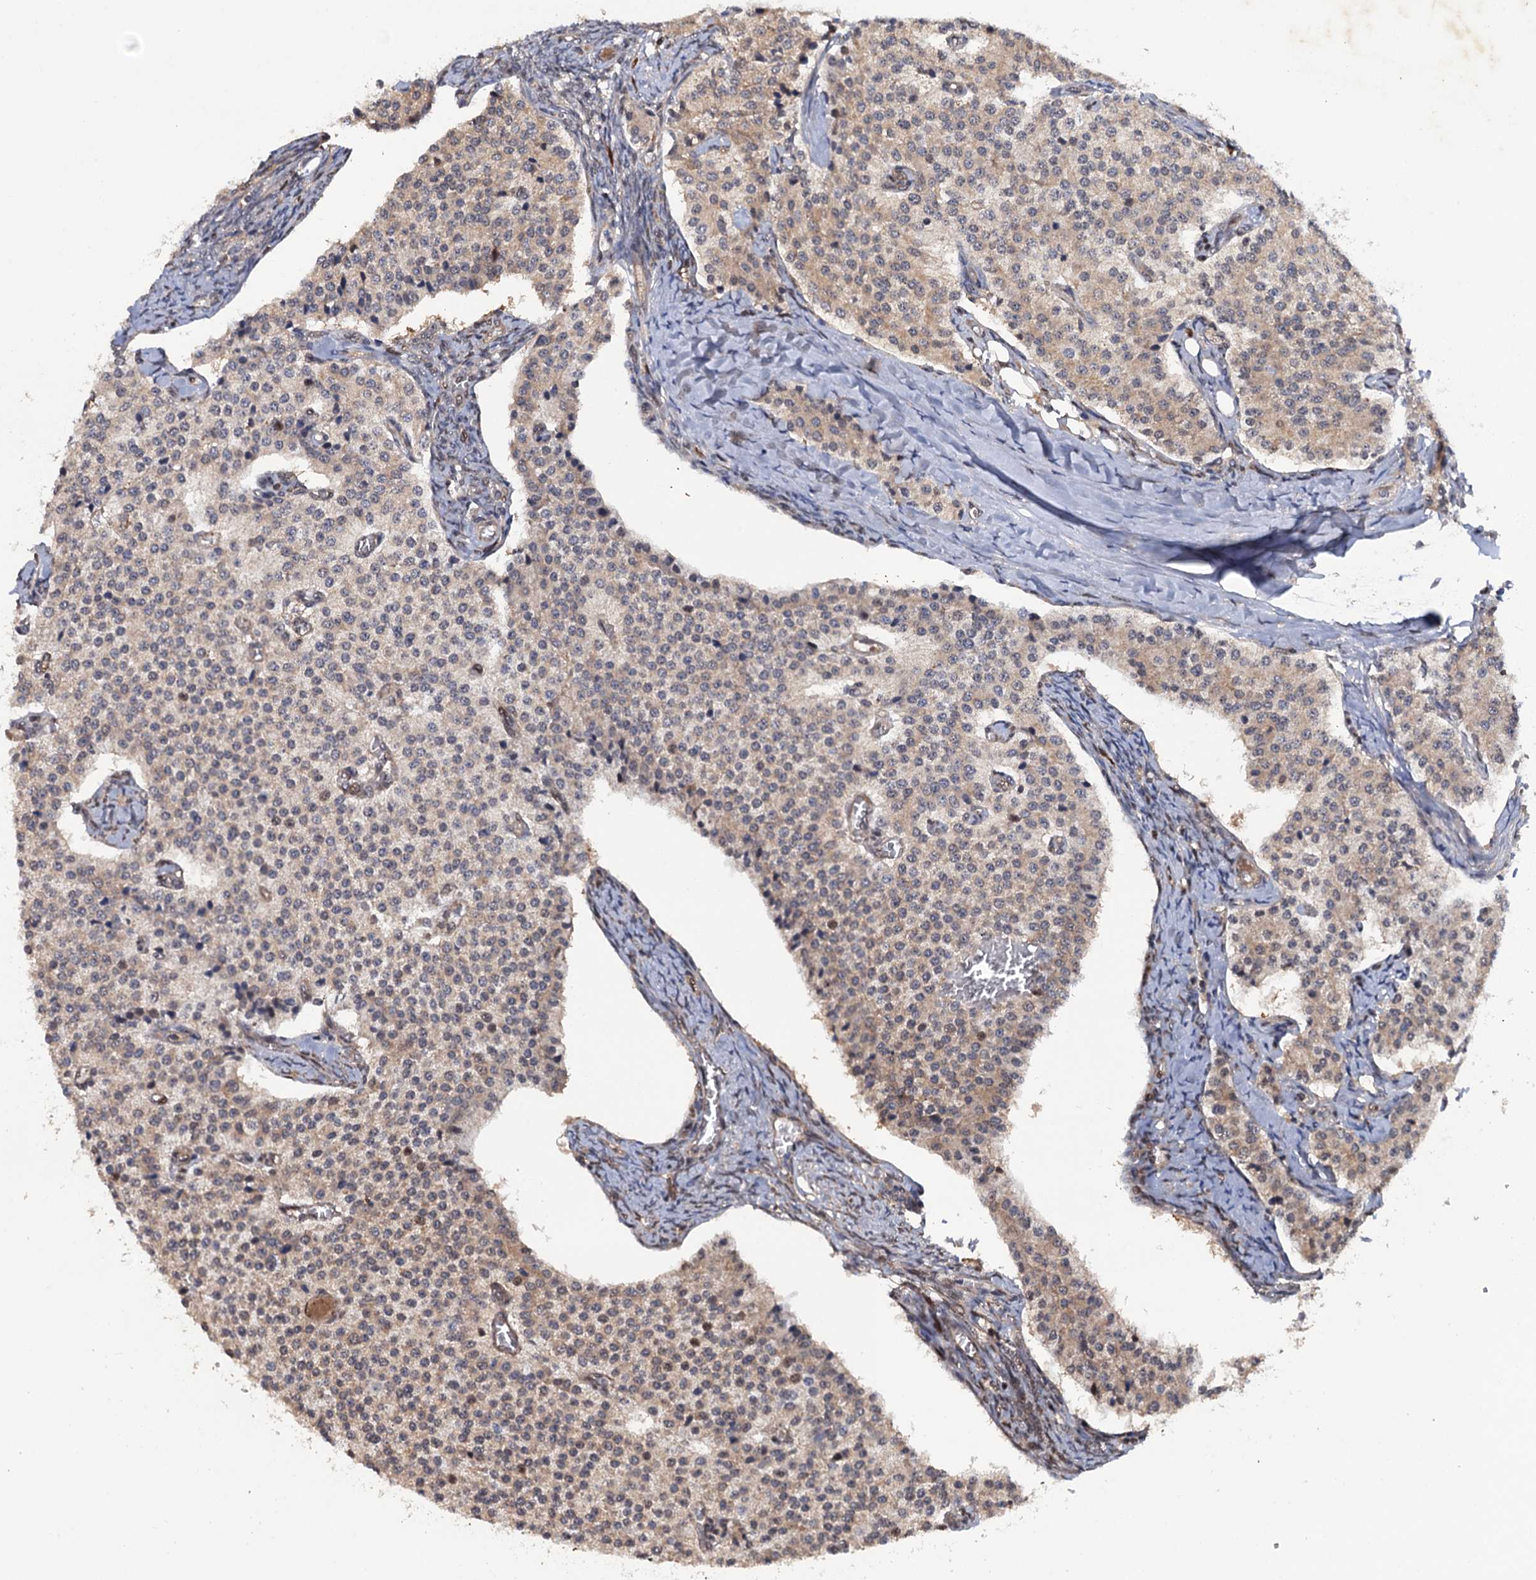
{"staining": {"intensity": "weak", "quantity": "25%-75%", "location": "cytoplasmic/membranous"}, "tissue": "carcinoid", "cell_type": "Tumor cells", "image_type": "cancer", "snomed": [{"axis": "morphology", "description": "Carcinoid, malignant, NOS"}, {"axis": "topography", "description": "Colon"}], "caption": "This histopathology image shows IHC staining of carcinoid (malignant), with low weak cytoplasmic/membranous positivity in about 25%-75% of tumor cells.", "gene": "CDC23", "patient": {"sex": "female", "age": 52}}